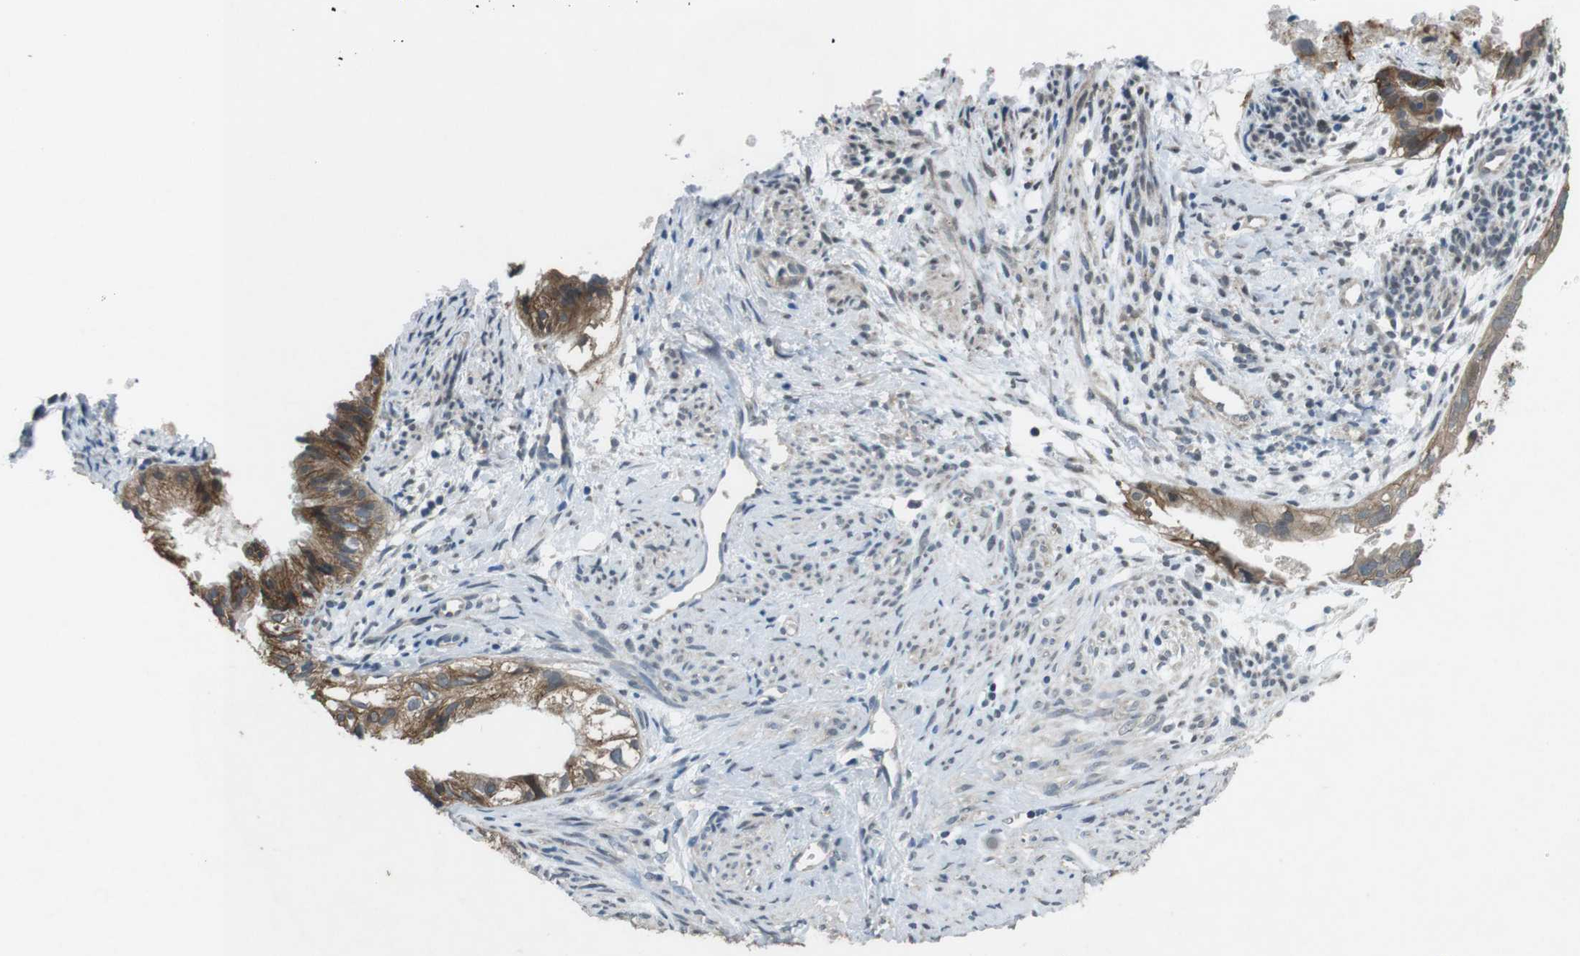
{"staining": {"intensity": "moderate", "quantity": ">75%", "location": "cytoplasmic/membranous"}, "tissue": "cervical cancer", "cell_type": "Tumor cells", "image_type": "cancer", "snomed": [{"axis": "morphology", "description": "Normal tissue, NOS"}, {"axis": "morphology", "description": "Adenocarcinoma, NOS"}, {"axis": "topography", "description": "Cervix"}, {"axis": "topography", "description": "Endometrium"}], "caption": "Immunohistochemistry (IHC) photomicrograph of adenocarcinoma (cervical) stained for a protein (brown), which displays medium levels of moderate cytoplasmic/membranous positivity in about >75% of tumor cells.", "gene": "CLDN7", "patient": {"sex": "female", "age": 86}}